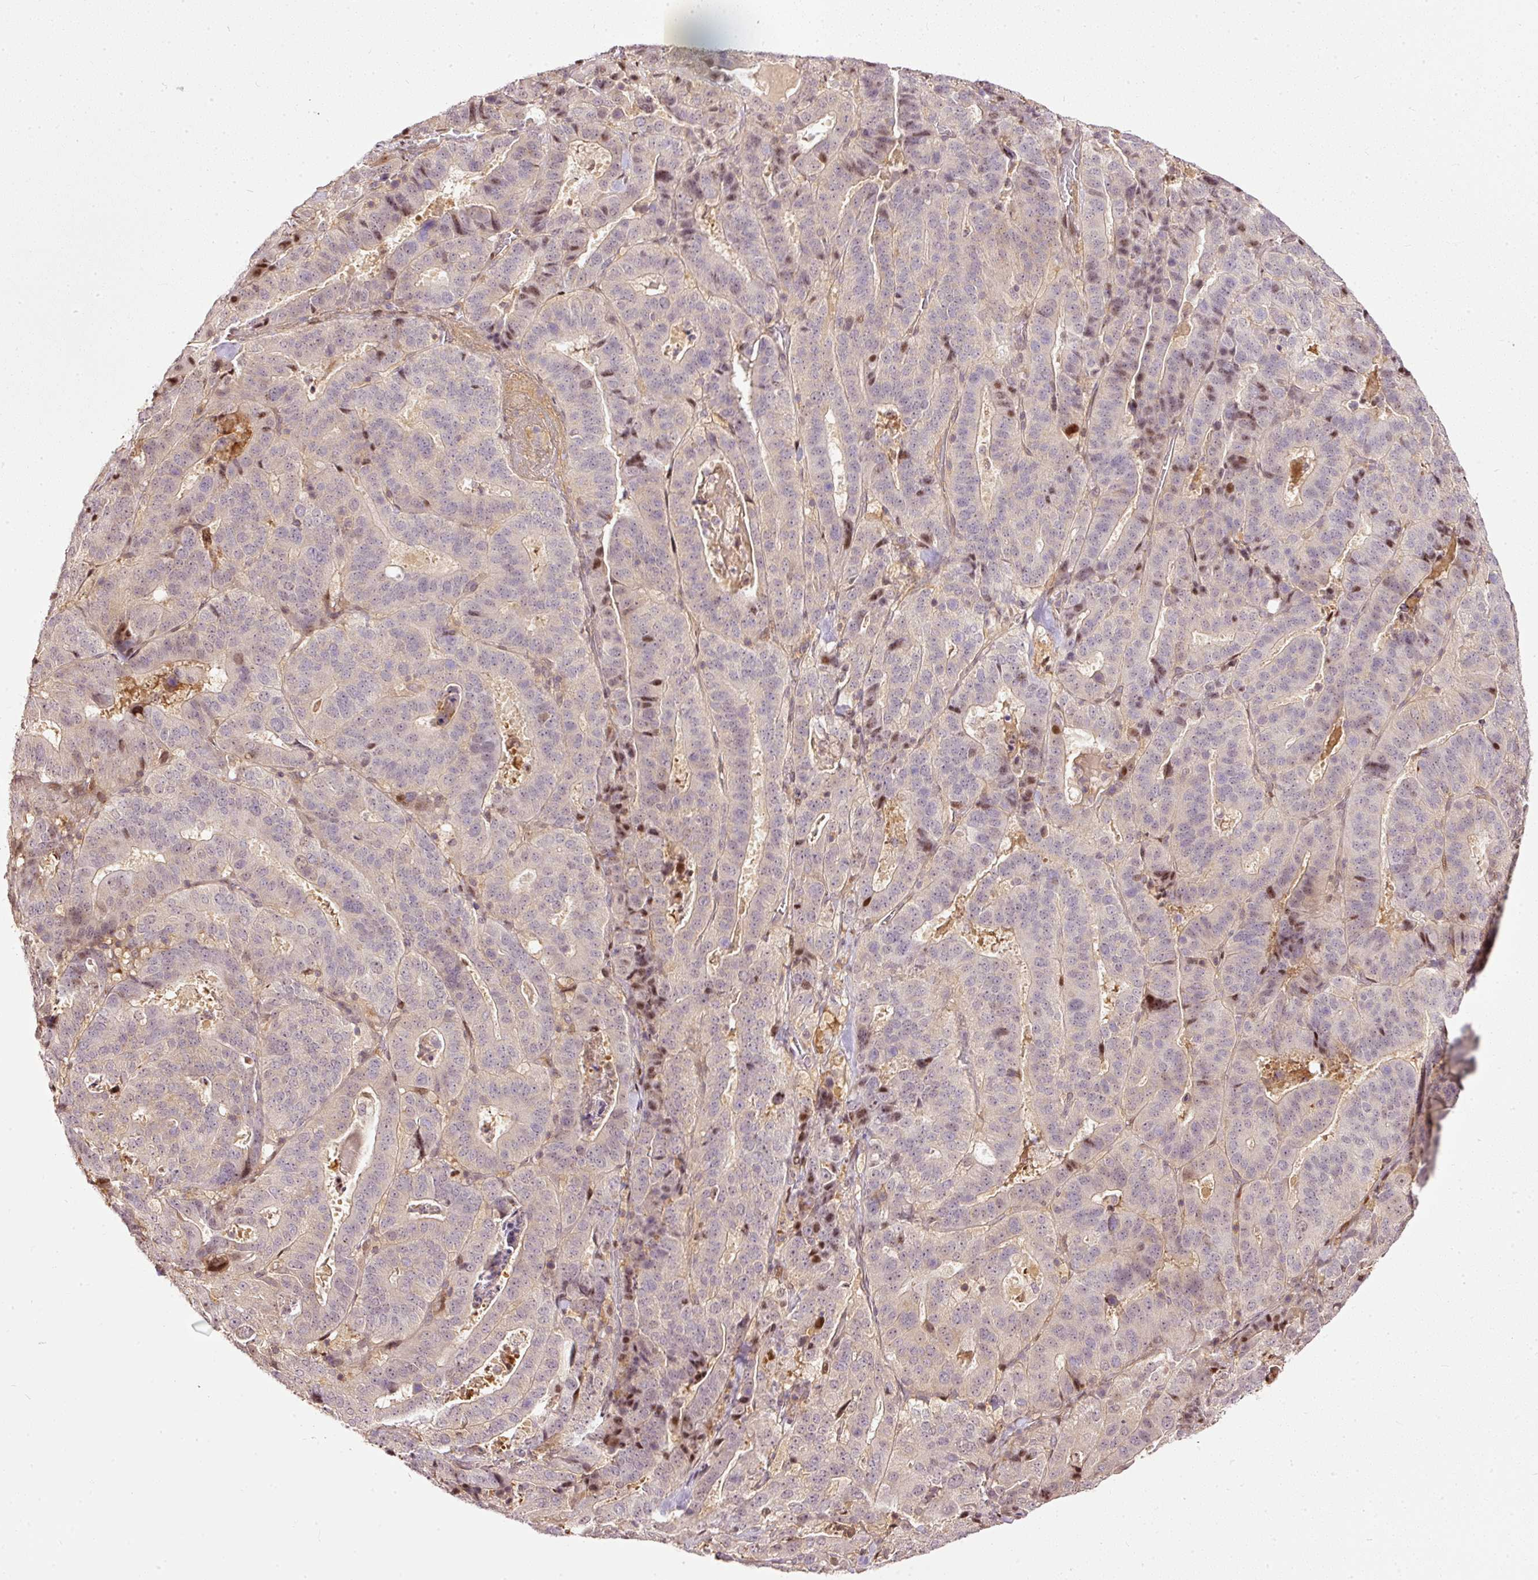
{"staining": {"intensity": "moderate", "quantity": "<25%", "location": "cytoplasmic/membranous,nuclear"}, "tissue": "stomach cancer", "cell_type": "Tumor cells", "image_type": "cancer", "snomed": [{"axis": "morphology", "description": "Adenocarcinoma, NOS"}, {"axis": "topography", "description": "Stomach"}], "caption": "About <25% of tumor cells in adenocarcinoma (stomach) reveal moderate cytoplasmic/membranous and nuclear protein expression as visualized by brown immunohistochemical staining.", "gene": "ZNF778", "patient": {"sex": "male", "age": 48}}